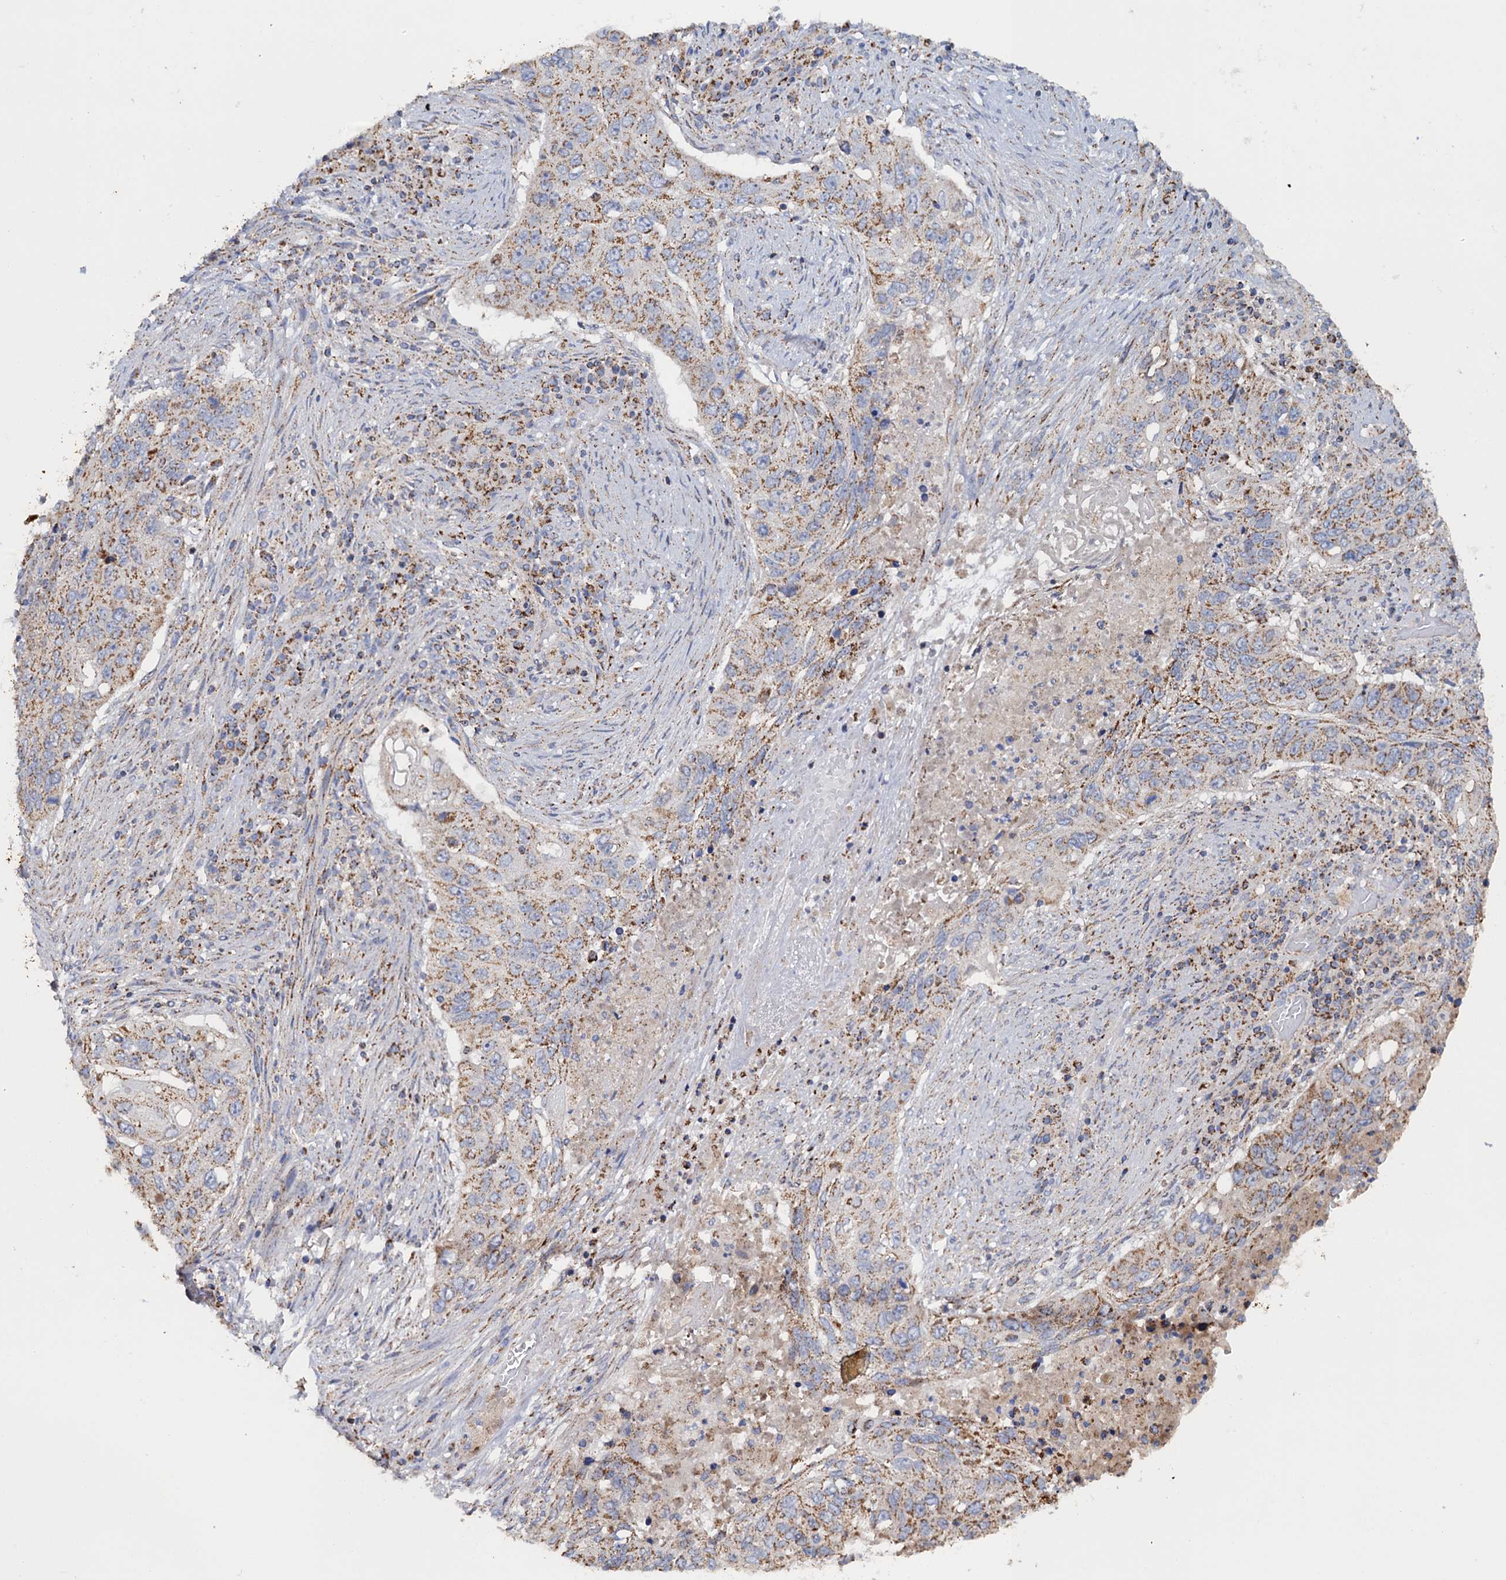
{"staining": {"intensity": "moderate", "quantity": ">75%", "location": "cytoplasmic/membranous"}, "tissue": "lung cancer", "cell_type": "Tumor cells", "image_type": "cancer", "snomed": [{"axis": "morphology", "description": "Squamous cell carcinoma, NOS"}, {"axis": "topography", "description": "Lung"}], "caption": "A high-resolution photomicrograph shows IHC staining of lung cancer, which displays moderate cytoplasmic/membranous positivity in about >75% of tumor cells.", "gene": "GTPBP3", "patient": {"sex": "female", "age": 63}}